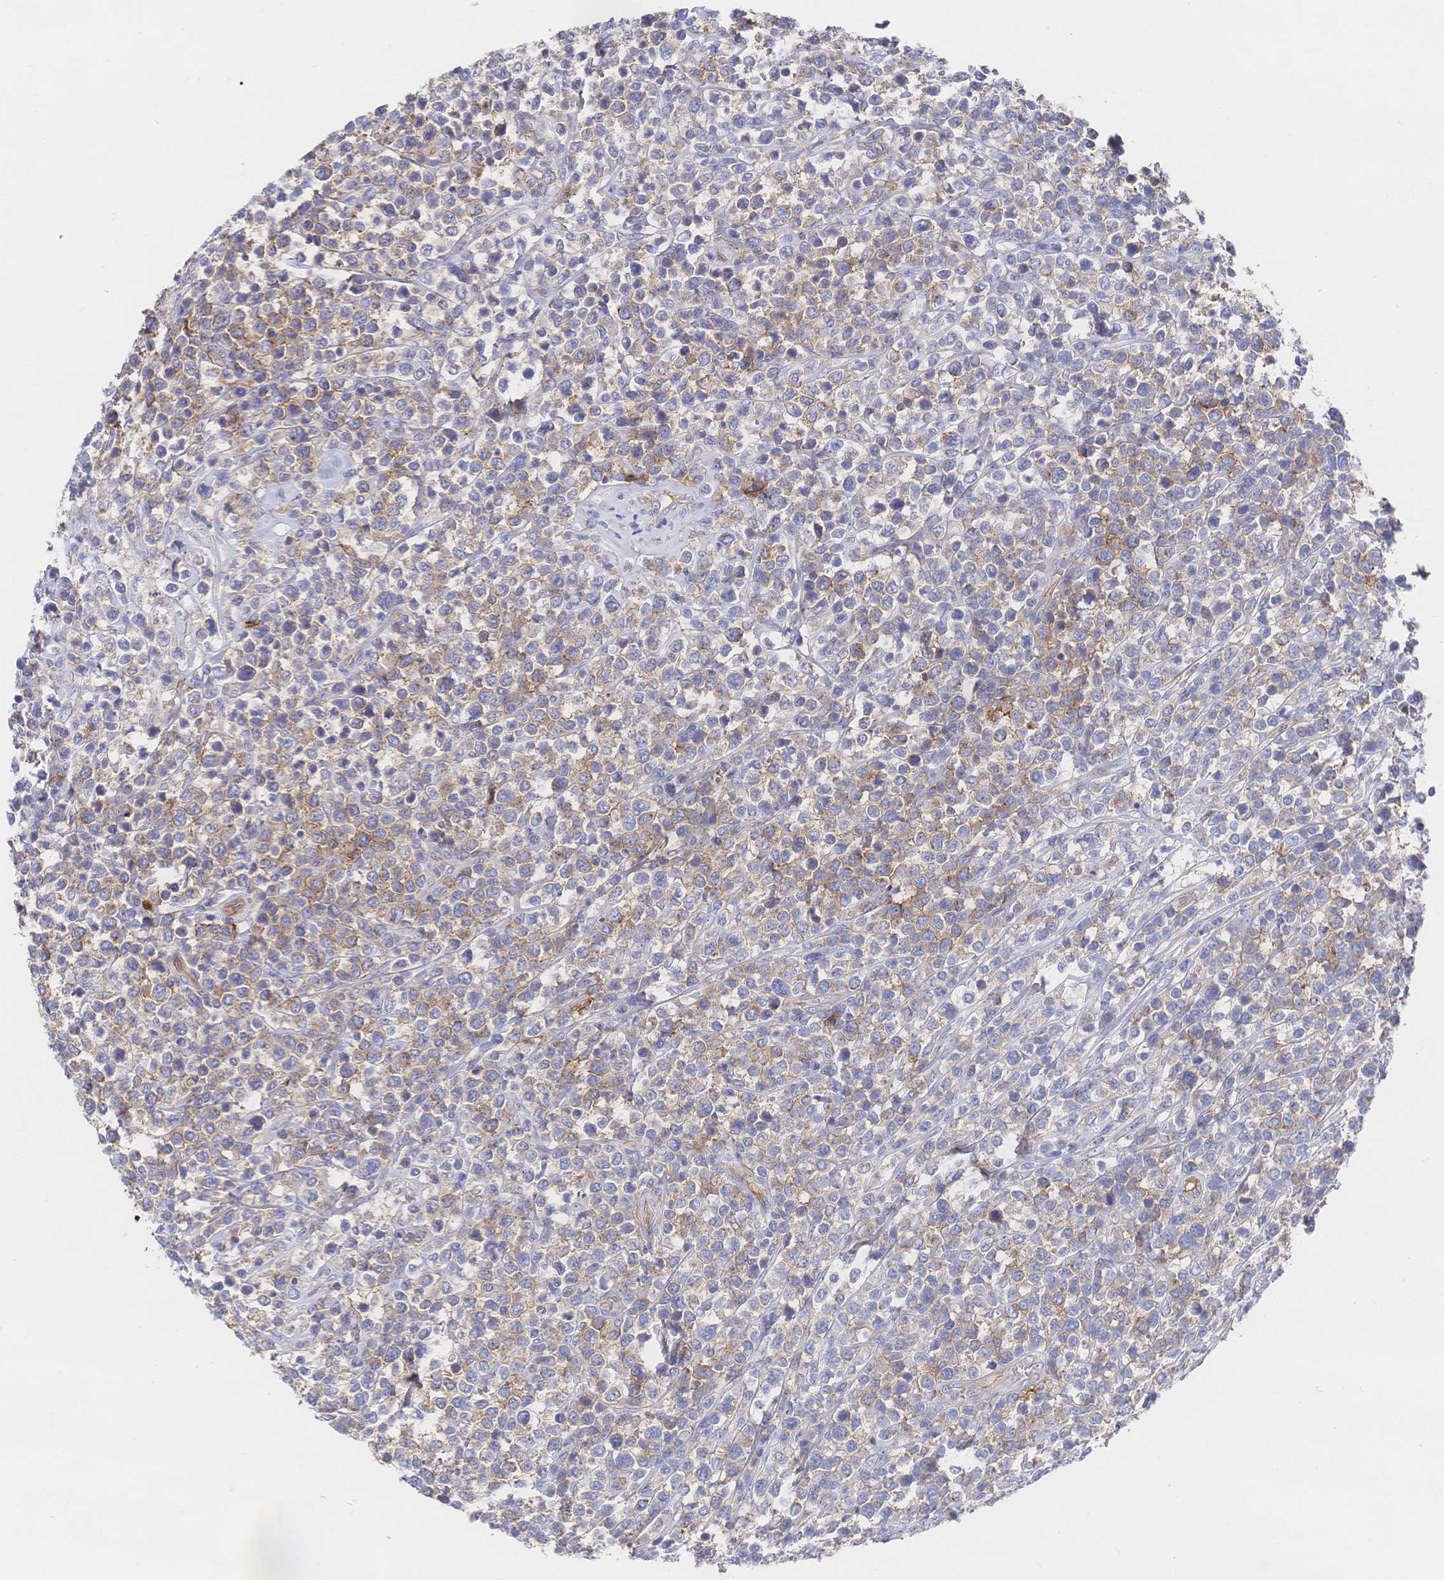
{"staining": {"intensity": "weak", "quantity": "25%-75%", "location": "cytoplasmic/membranous"}, "tissue": "lymphoma", "cell_type": "Tumor cells", "image_type": "cancer", "snomed": [{"axis": "morphology", "description": "Malignant lymphoma, non-Hodgkin's type, High grade"}, {"axis": "topography", "description": "Soft tissue"}], "caption": "A histopathology image of high-grade malignant lymphoma, non-Hodgkin's type stained for a protein displays weak cytoplasmic/membranous brown staining in tumor cells. (DAB (3,3'-diaminobenzidine) IHC, brown staining for protein, blue staining for nuclei).", "gene": "F11R", "patient": {"sex": "female", "age": 56}}